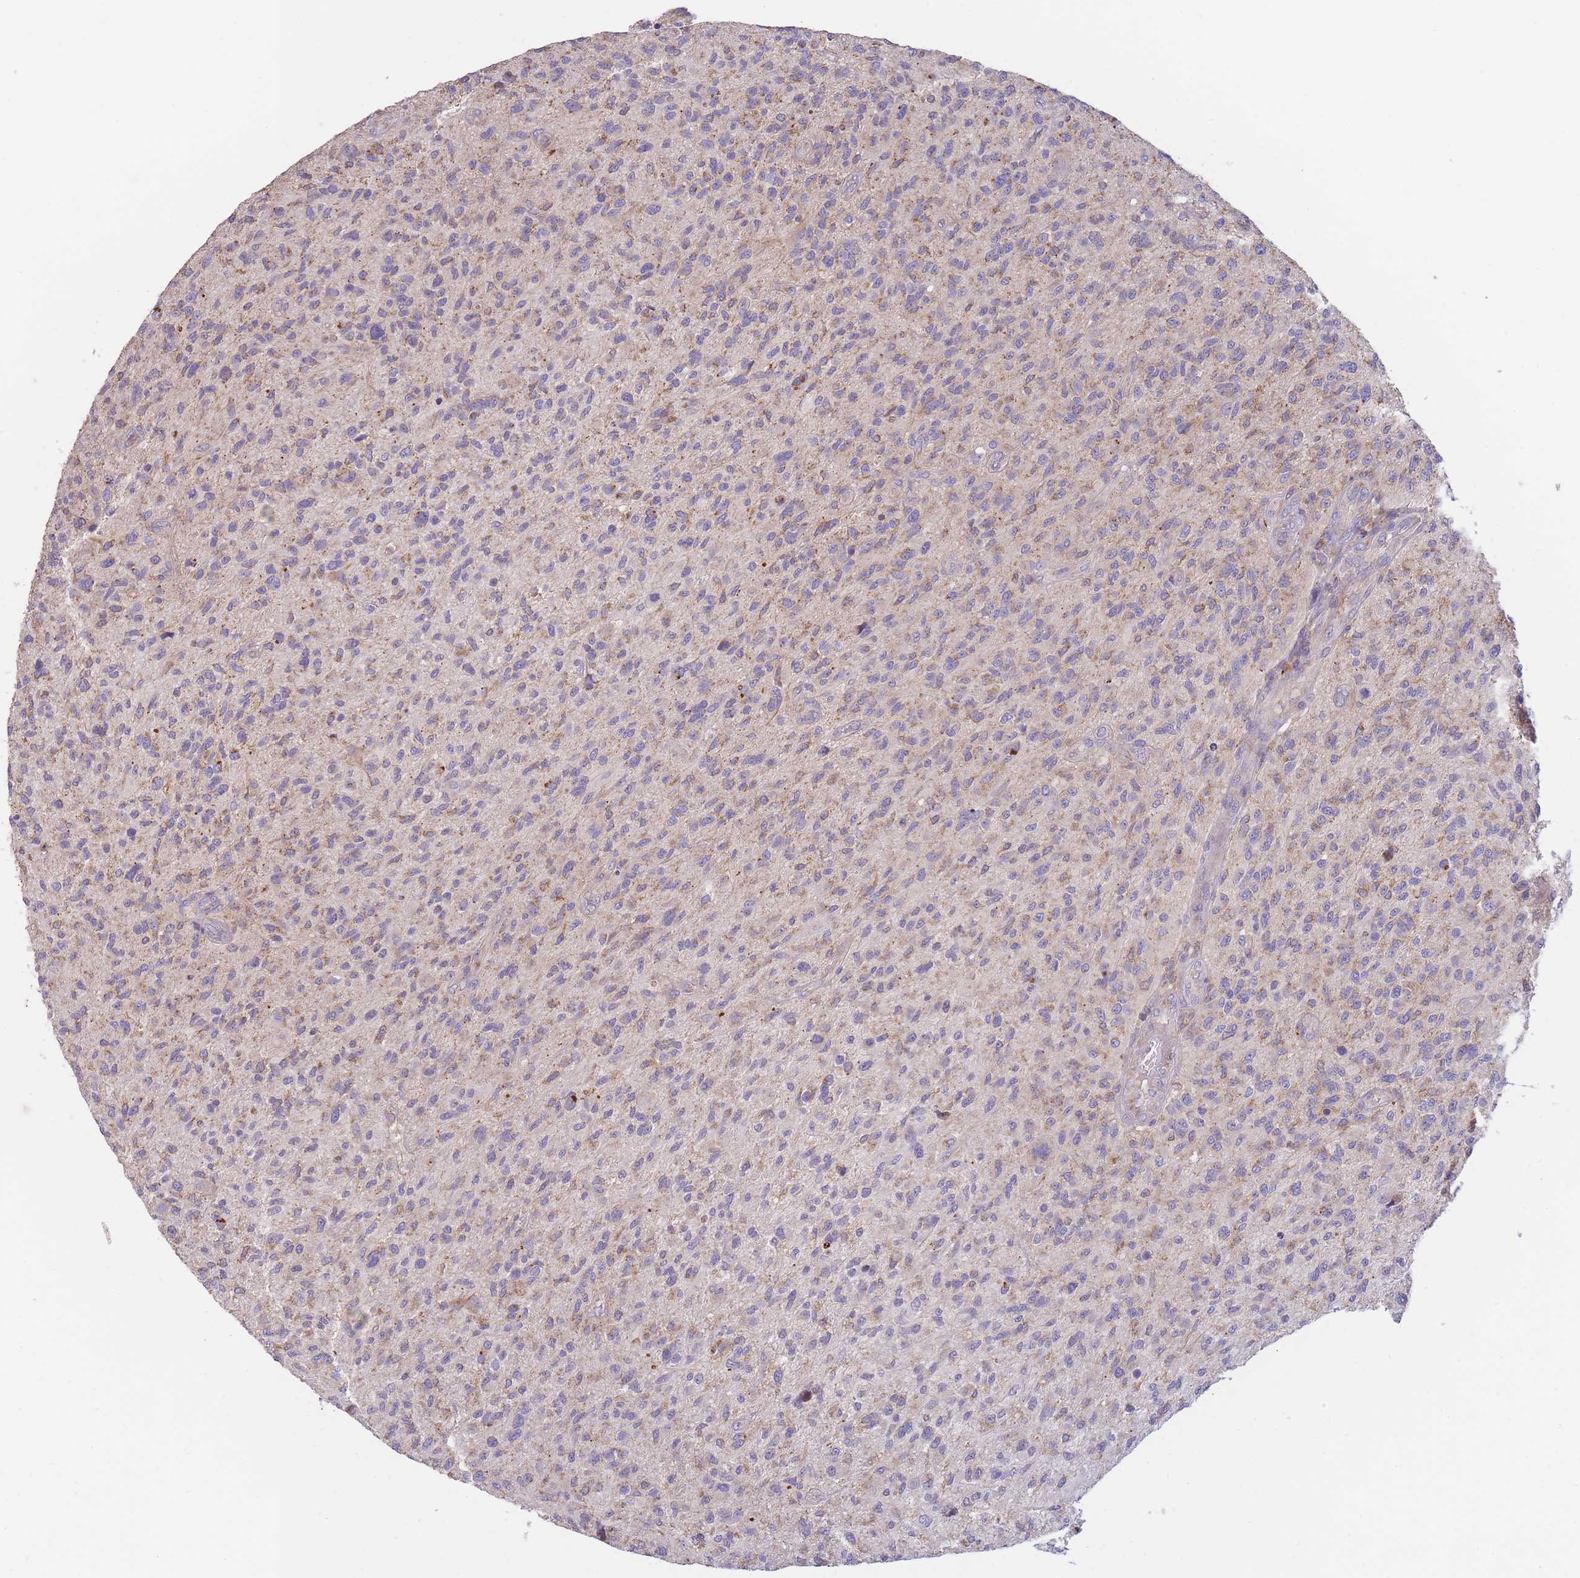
{"staining": {"intensity": "weak", "quantity": "25%-75%", "location": "cytoplasmic/membranous"}, "tissue": "glioma", "cell_type": "Tumor cells", "image_type": "cancer", "snomed": [{"axis": "morphology", "description": "Glioma, malignant, High grade"}, {"axis": "topography", "description": "Brain"}], "caption": "Malignant glioma (high-grade) stained with a brown dye reveals weak cytoplasmic/membranous positive staining in about 25%-75% of tumor cells.", "gene": "SLC25A42", "patient": {"sex": "male", "age": 47}}